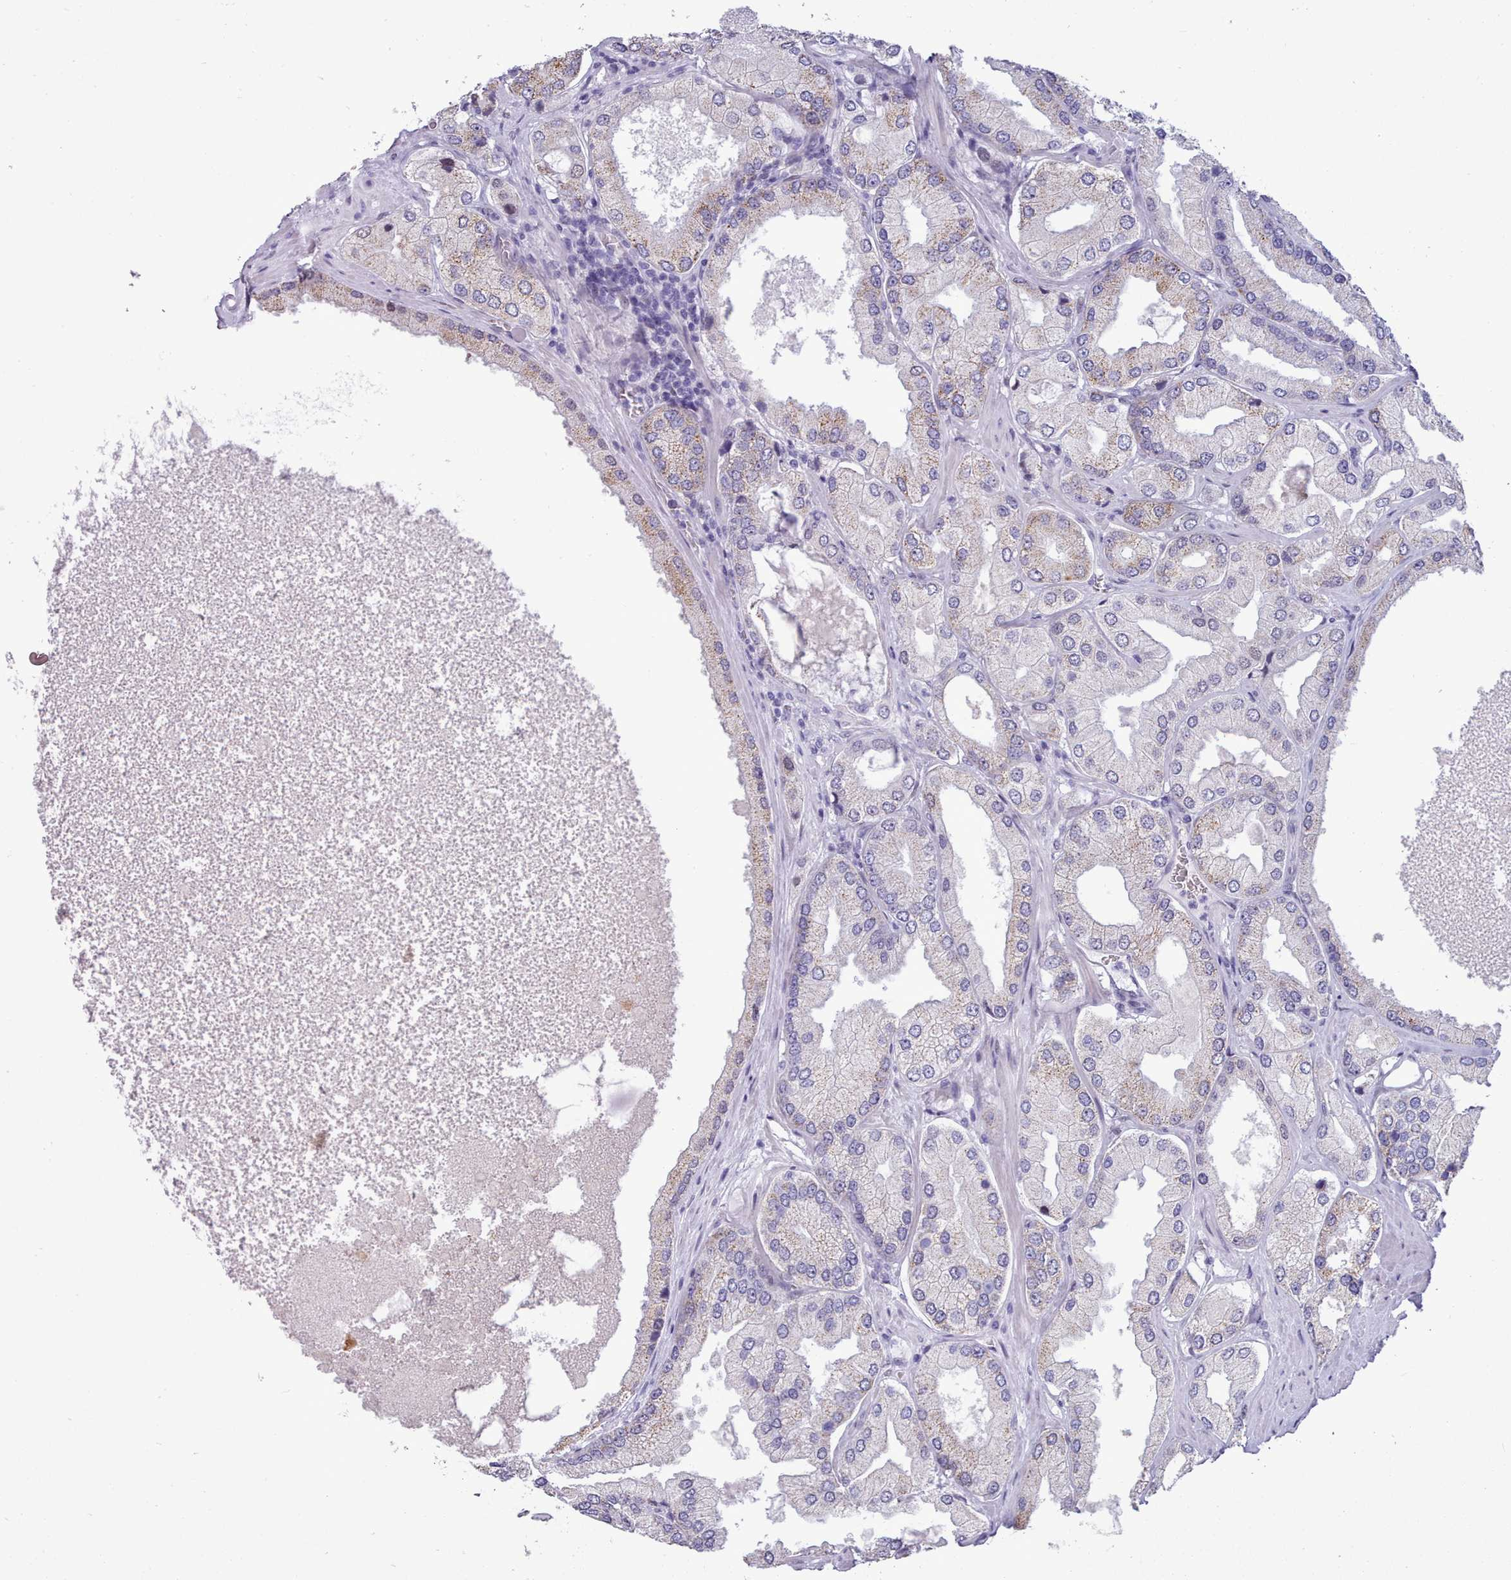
{"staining": {"intensity": "moderate", "quantity": "25%-75%", "location": "cytoplasmic/membranous"}, "tissue": "prostate cancer", "cell_type": "Tumor cells", "image_type": "cancer", "snomed": [{"axis": "morphology", "description": "Adenocarcinoma, Low grade"}, {"axis": "topography", "description": "Prostate"}], "caption": "Brown immunohistochemical staining in human prostate cancer demonstrates moderate cytoplasmic/membranous positivity in approximately 25%-75% of tumor cells.", "gene": "TMEM253", "patient": {"sex": "male", "age": 42}}